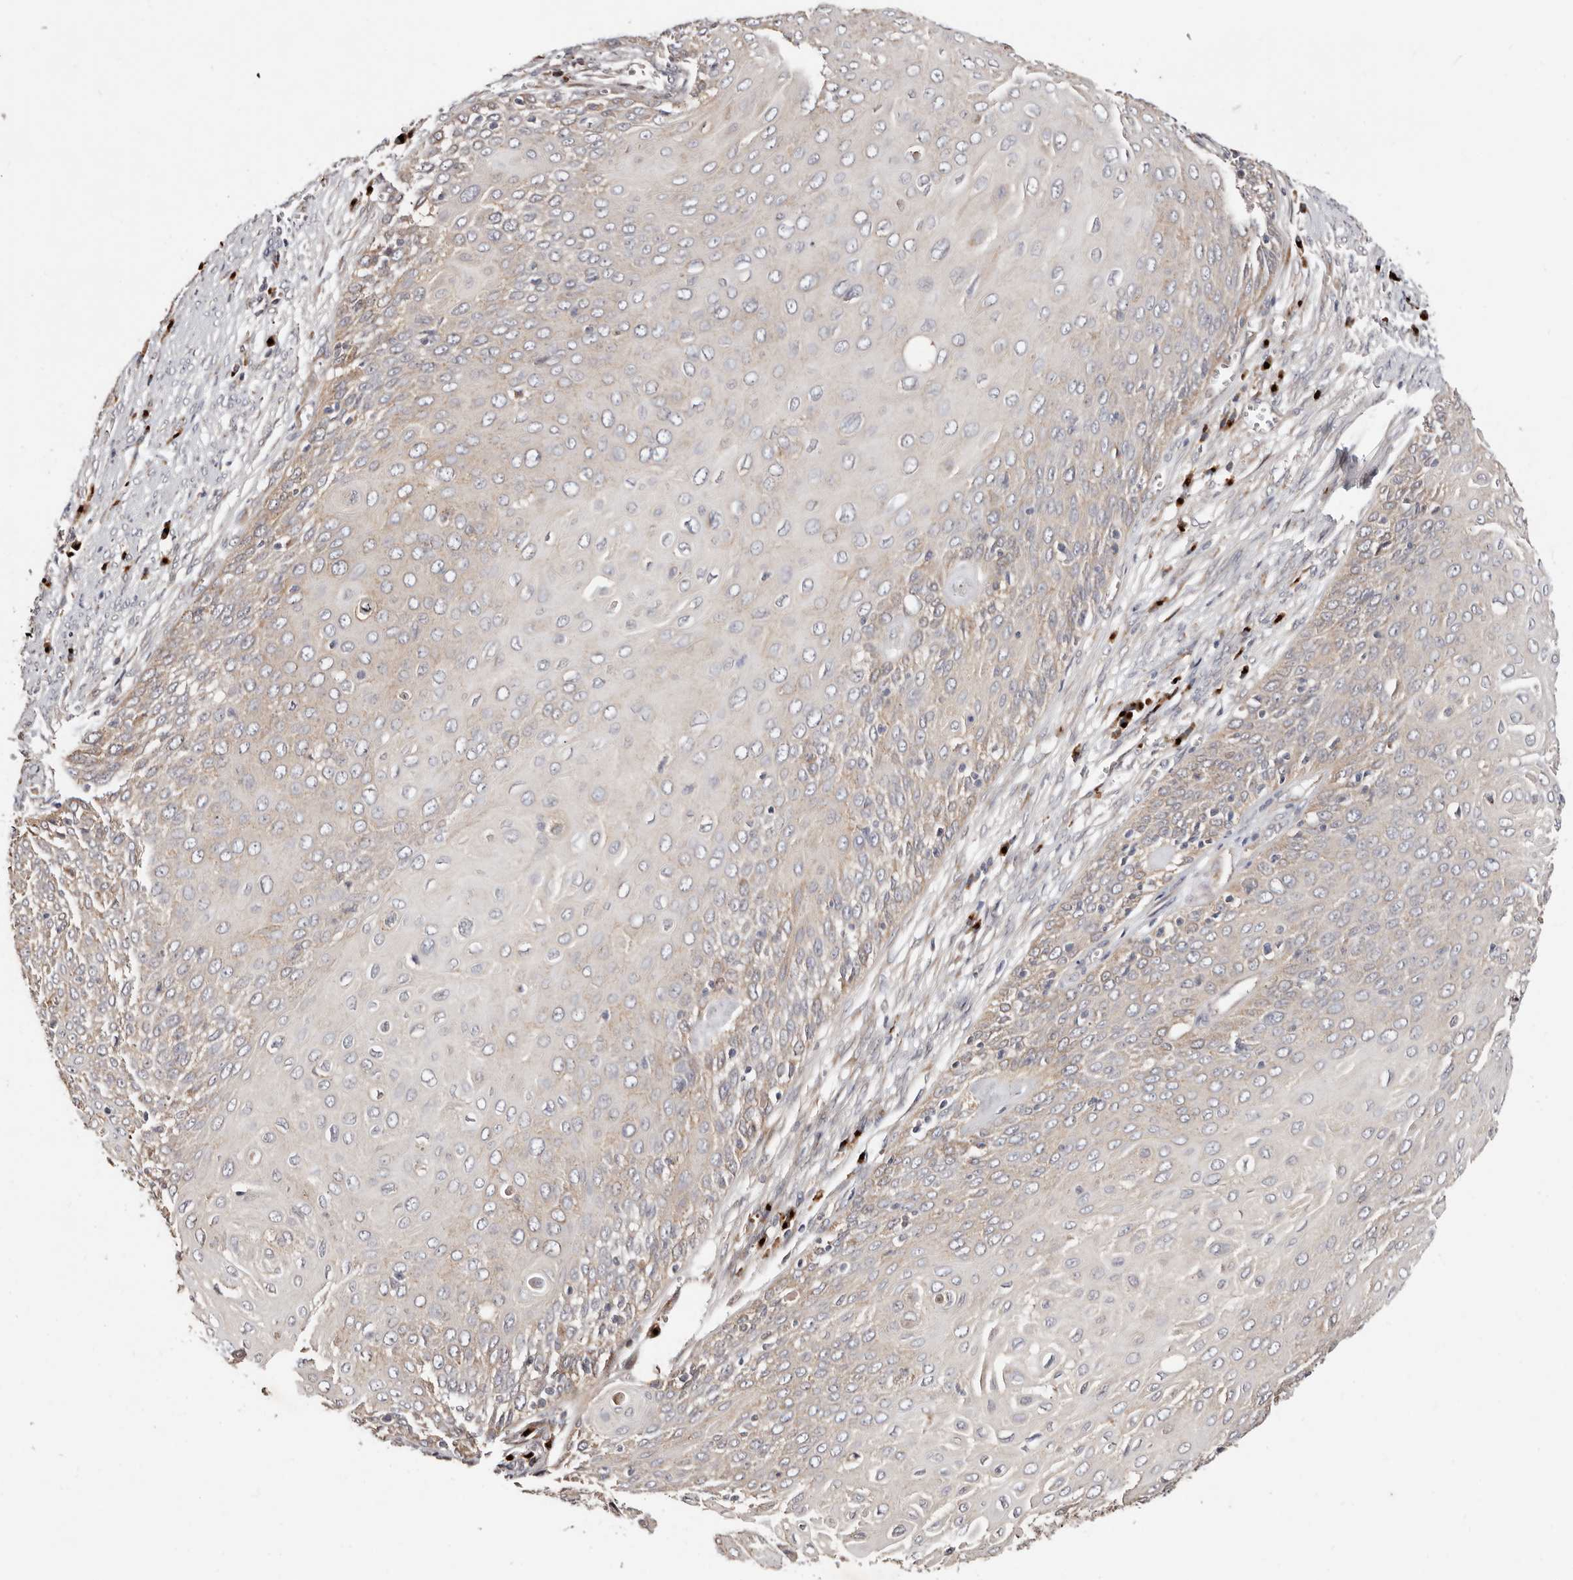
{"staining": {"intensity": "weak", "quantity": "<25%", "location": "cytoplasmic/membranous"}, "tissue": "cervical cancer", "cell_type": "Tumor cells", "image_type": "cancer", "snomed": [{"axis": "morphology", "description": "Squamous cell carcinoma, NOS"}, {"axis": "topography", "description": "Cervix"}], "caption": "High power microscopy photomicrograph of an immunohistochemistry image of squamous cell carcinoma (cervical), revealing no significant staining in tumor cells.", "gene": "DACT2", "patient": {"sex": "female", "age": 39}}